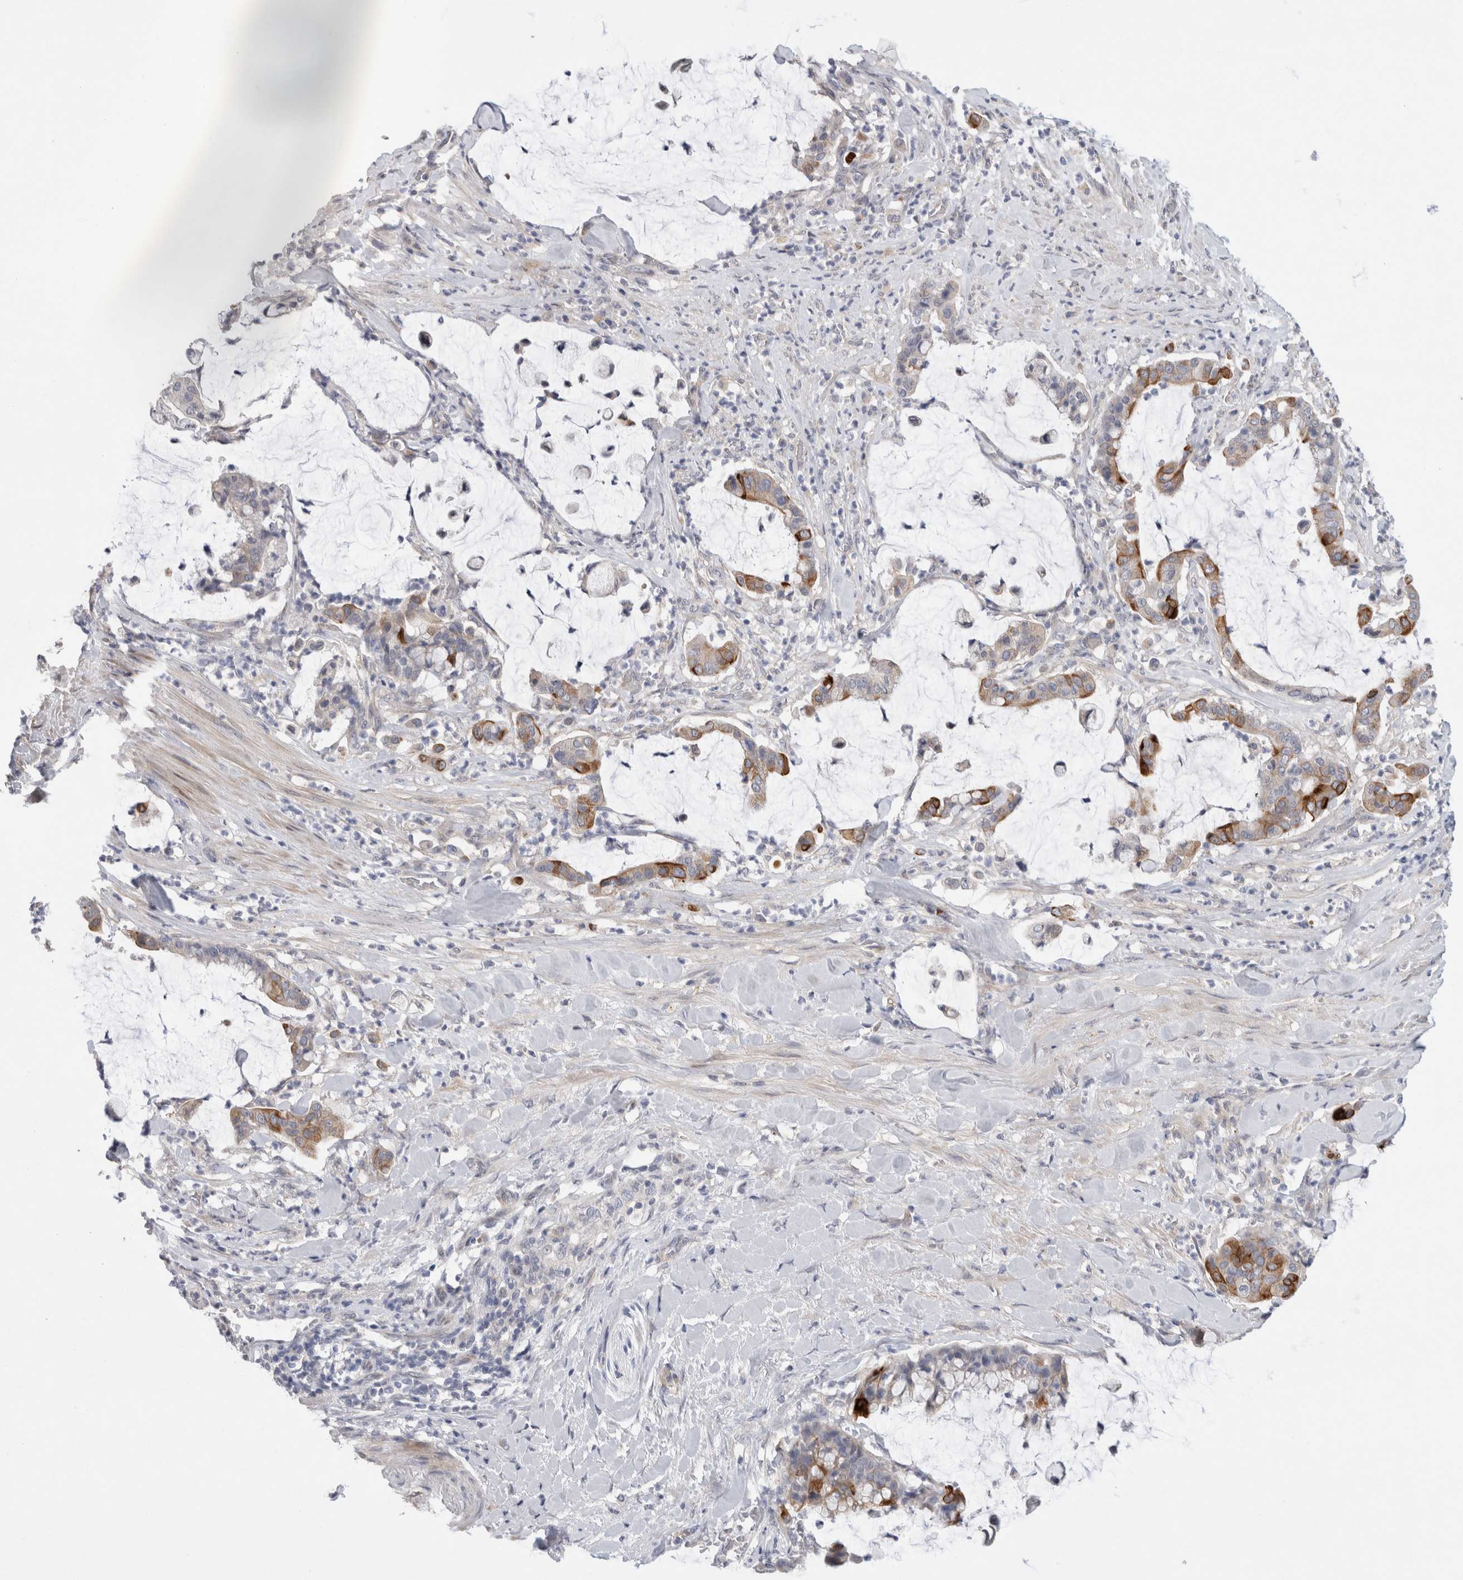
{"staining": {"intensity": "moderate", "quantity": "<25%", "location": "cytoplasmic/membranous"}, "tissue": "pancreatic cancer", "cell_type": "Tumor cells", "image_type": "cancer", "snomed": [{"axis": "morphology", "description": "Adenocarcinoma, NOS"}, {"axis": "topography", "description": "Pancreas"}], "caption": "Pancreatic cancer (adenocarcinoma) stained for a protein (brown) exhibits moderate cytoplasmic/membranous positive positivity in approximately <25% of tumor cells.", "gene": "GAA", "patient": {"sex": "male", "age": 41}}